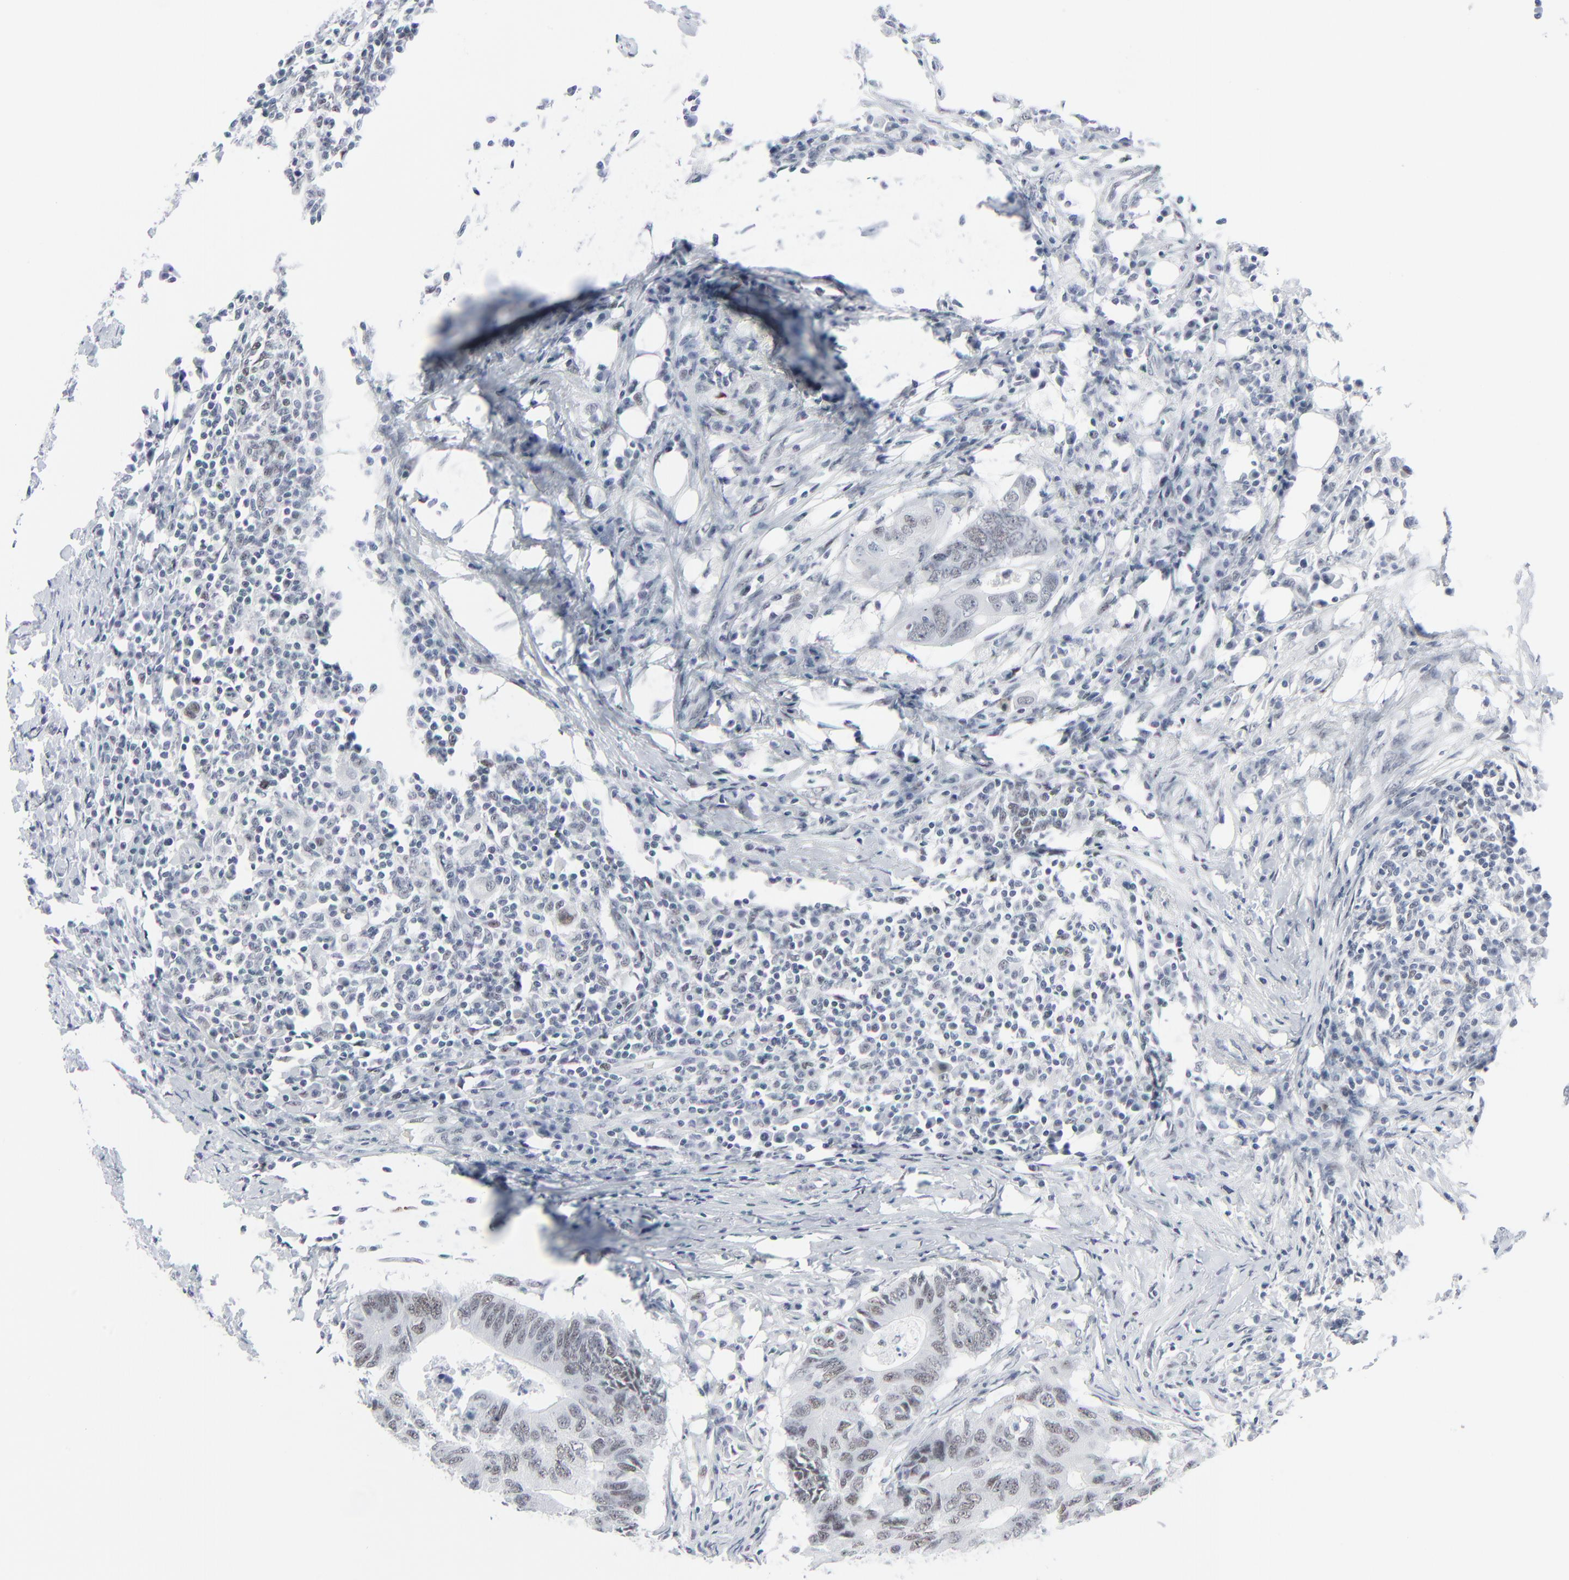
{"staining": {"intensity": "weak", "quantity": "25%-75%", "location": "nuclear"}, "tissue": "colorectal cancer", "cell_type": "Tumor cells", "image_type": "cancer", "snomed": [{"axis": "morphology", "description": "Adenocarcinoma, NOS"}, {"axis": "topography", "description": "Colon"}], "caption": "Weak nuclear protein expression is present in approximately 25%-75% of tumor cells in colorectal cancer (adenocarcinoma).", "gene": "SIRT1", "patient": {"sex": "male", "age": 71}}